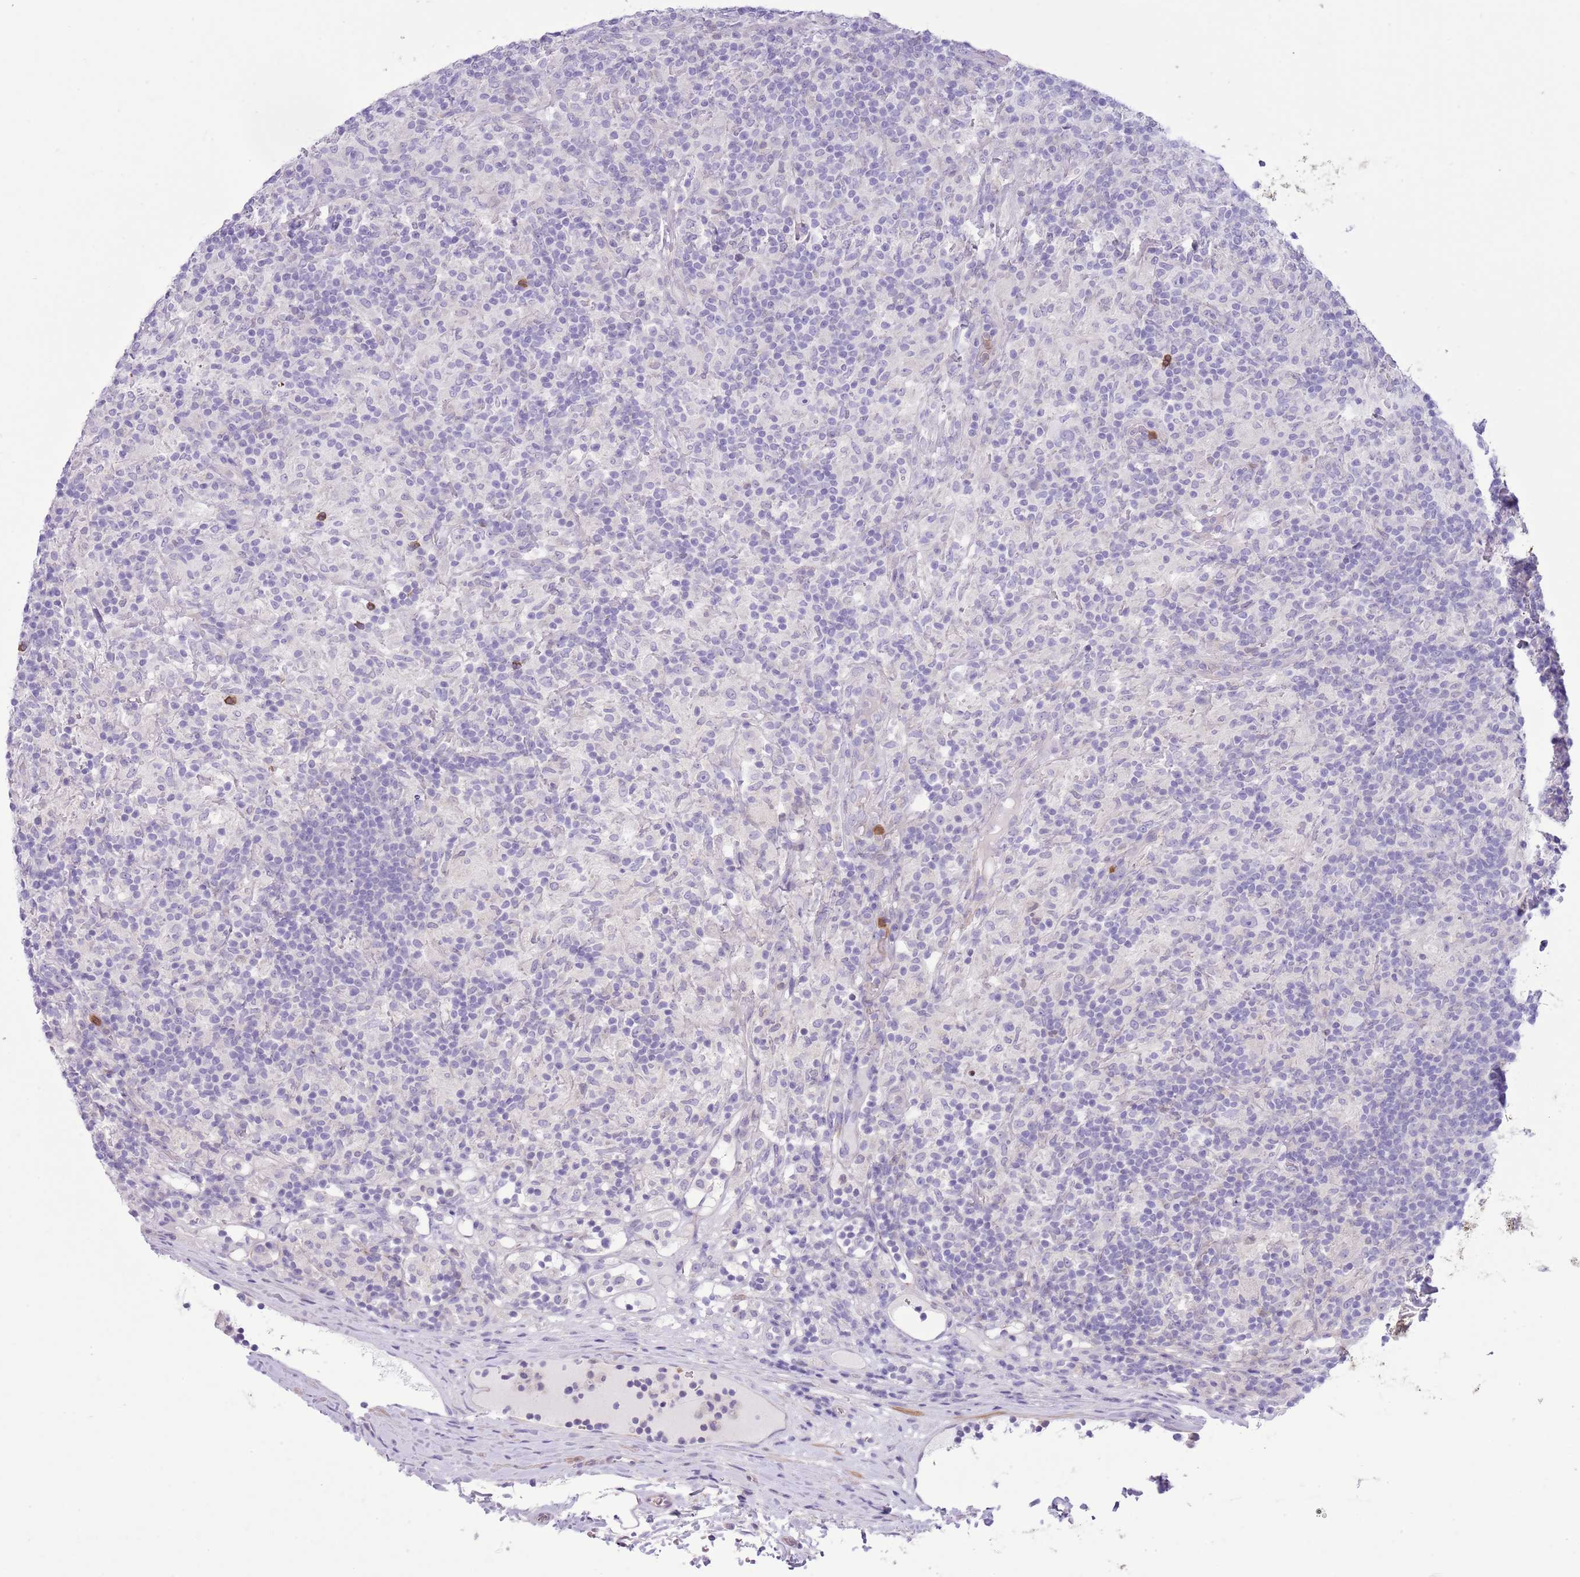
{"staining": {"intensity": "negative", "quantity": "none", "location": "none"}, "tissue": "lymphoma", "cell_type": "Tumor cells", "image_type": "cancer", "snomed": [{"axis": "morphology", "description": "Hodgkin's disease, NOS"}, {"axis": "topography", "description": "Lymph node"}], "caption": "Micrograph shows no protein staining in tumor cells of lymphoma tissue.", "gene": "OR6M1", "patient": {"sex": "male", "age": 70}}